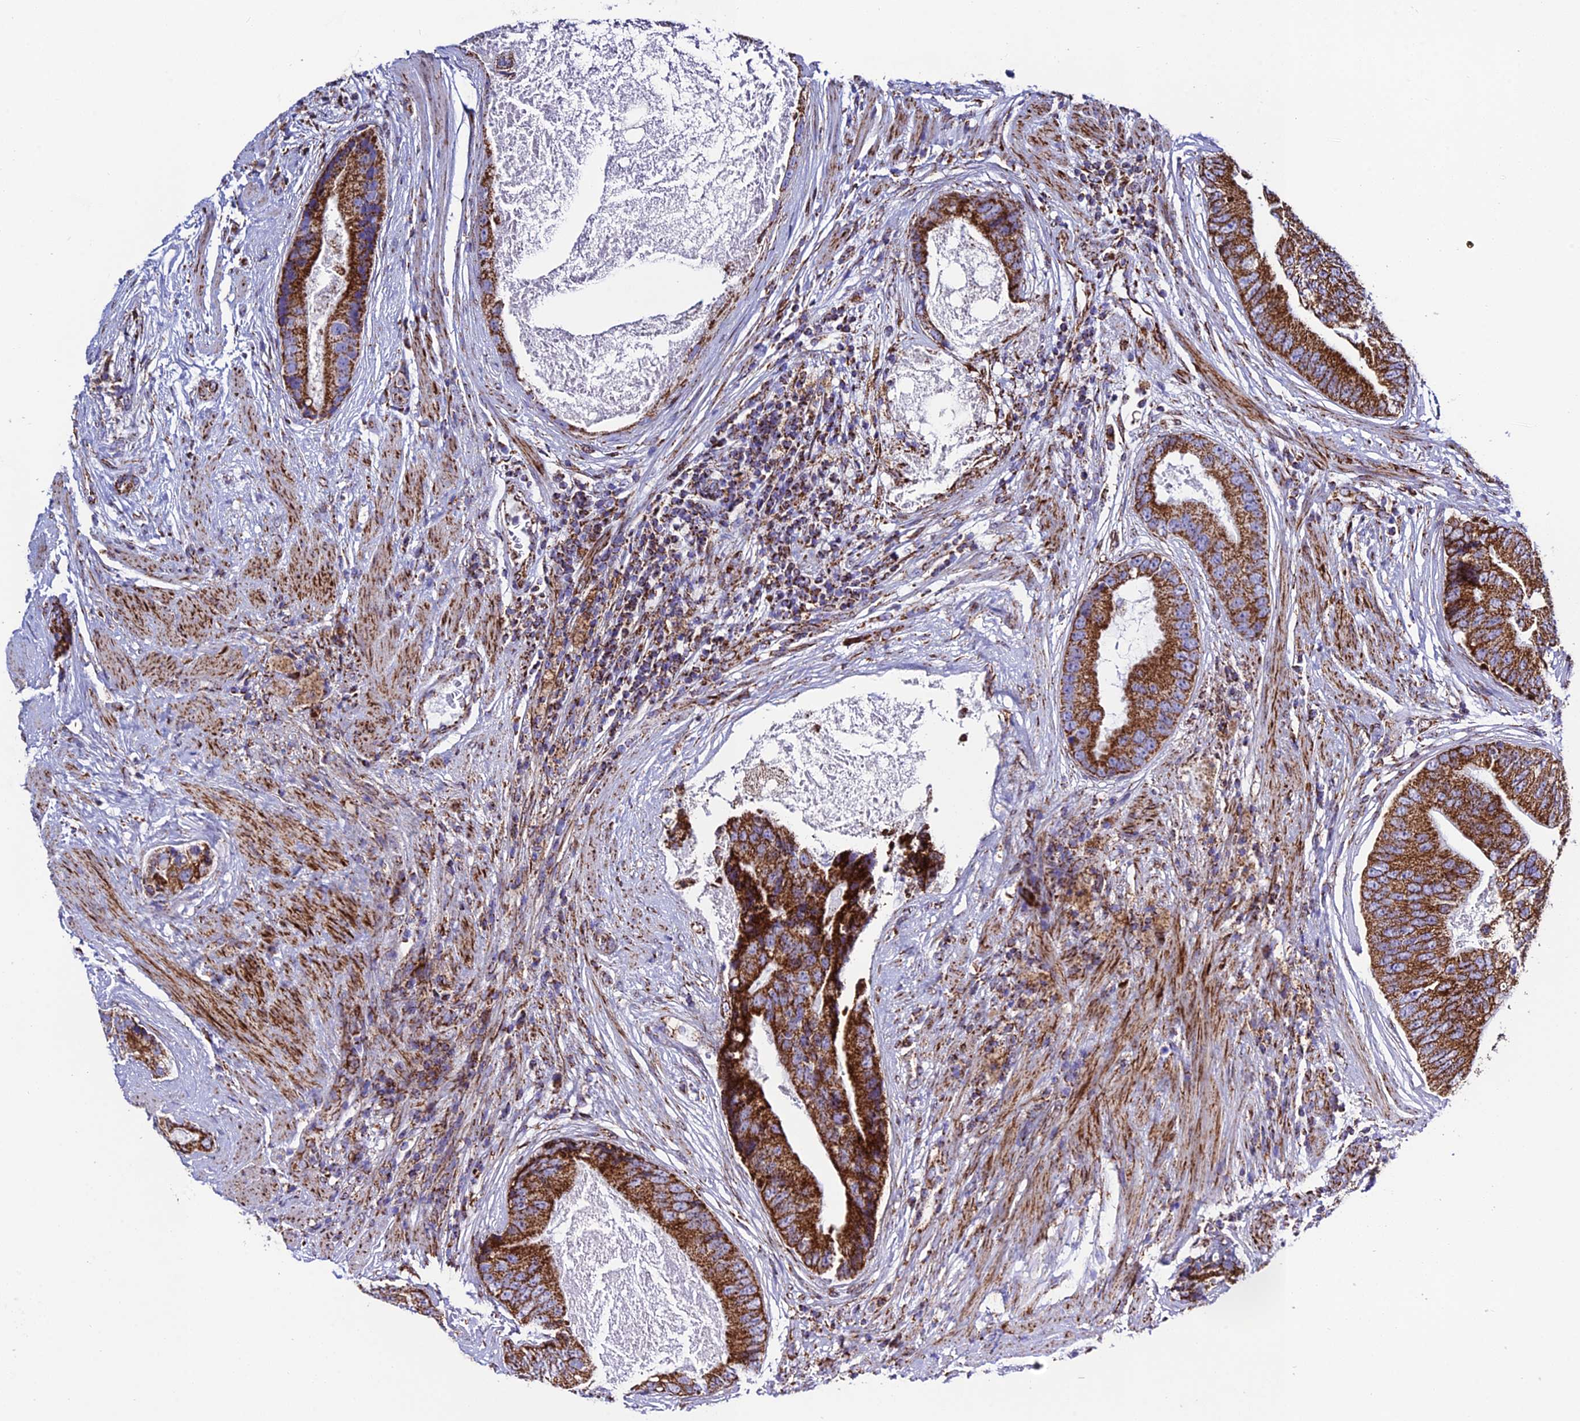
{"staining": {"intensity": "strong", "quantity": ">75%", "location": "cytoplasmic/membranous"}, "tissue": "prostate cancer", "cell_type": "Tumor cells", "image_type": "cancer", "snomed": [{"axis": "morphology", "description": "Adenocarcinoma, High grade"}, {"axis": "topography", "description": "Prostate"}], "caption": "IHC photomicrograph of neoplastic tissue: prostate adenocarcinoma (high-grade) stained using immunohistochemistry displays high levels of strong protein expression localized specifically in the cytoplasmic/membranous of tumor cells, appearing as a cytoplasmic/membranous brown color.", "gene": "CHCHD3", "patient": {"sex": "male", "age": 70}}